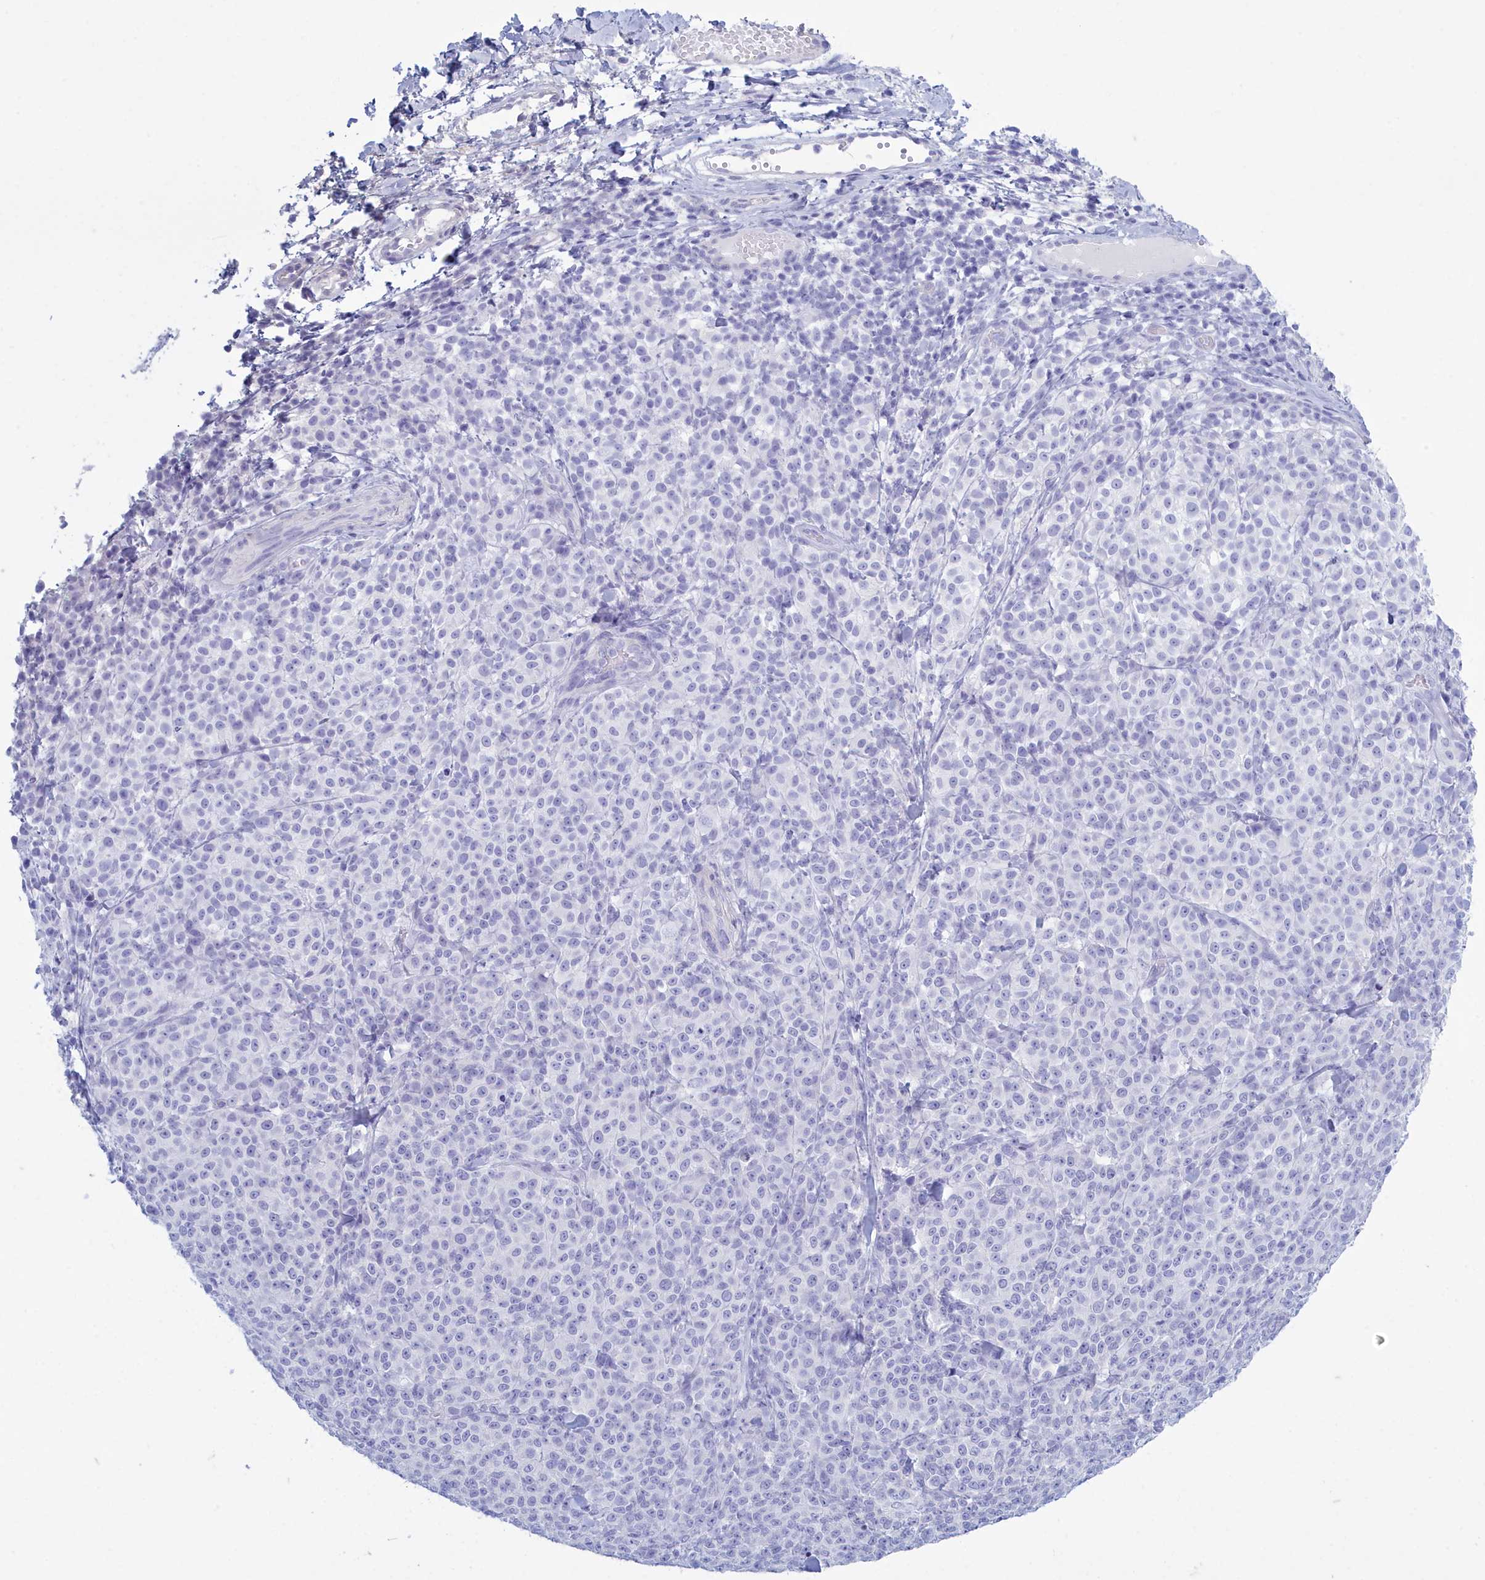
{"staining": {"intensity": "negative", "quantity": "none", "location": "none"}, "tissue": "melanoma", "cell_type": "Tumor cells", "image_type": "cancer", "snomed": [{"axis": "morphology", "description": "Normal tissue, NOS"}, {"axis": "morphology", "description": "Malignant melanoma, NOS"}, {"axis": "topography", "description": "Skin"}], "caption": "Tumor cells are negative for protein expression in human melanoma.", "gene": "TMEM97", "patient": {"sex": "female", "age": 34}}